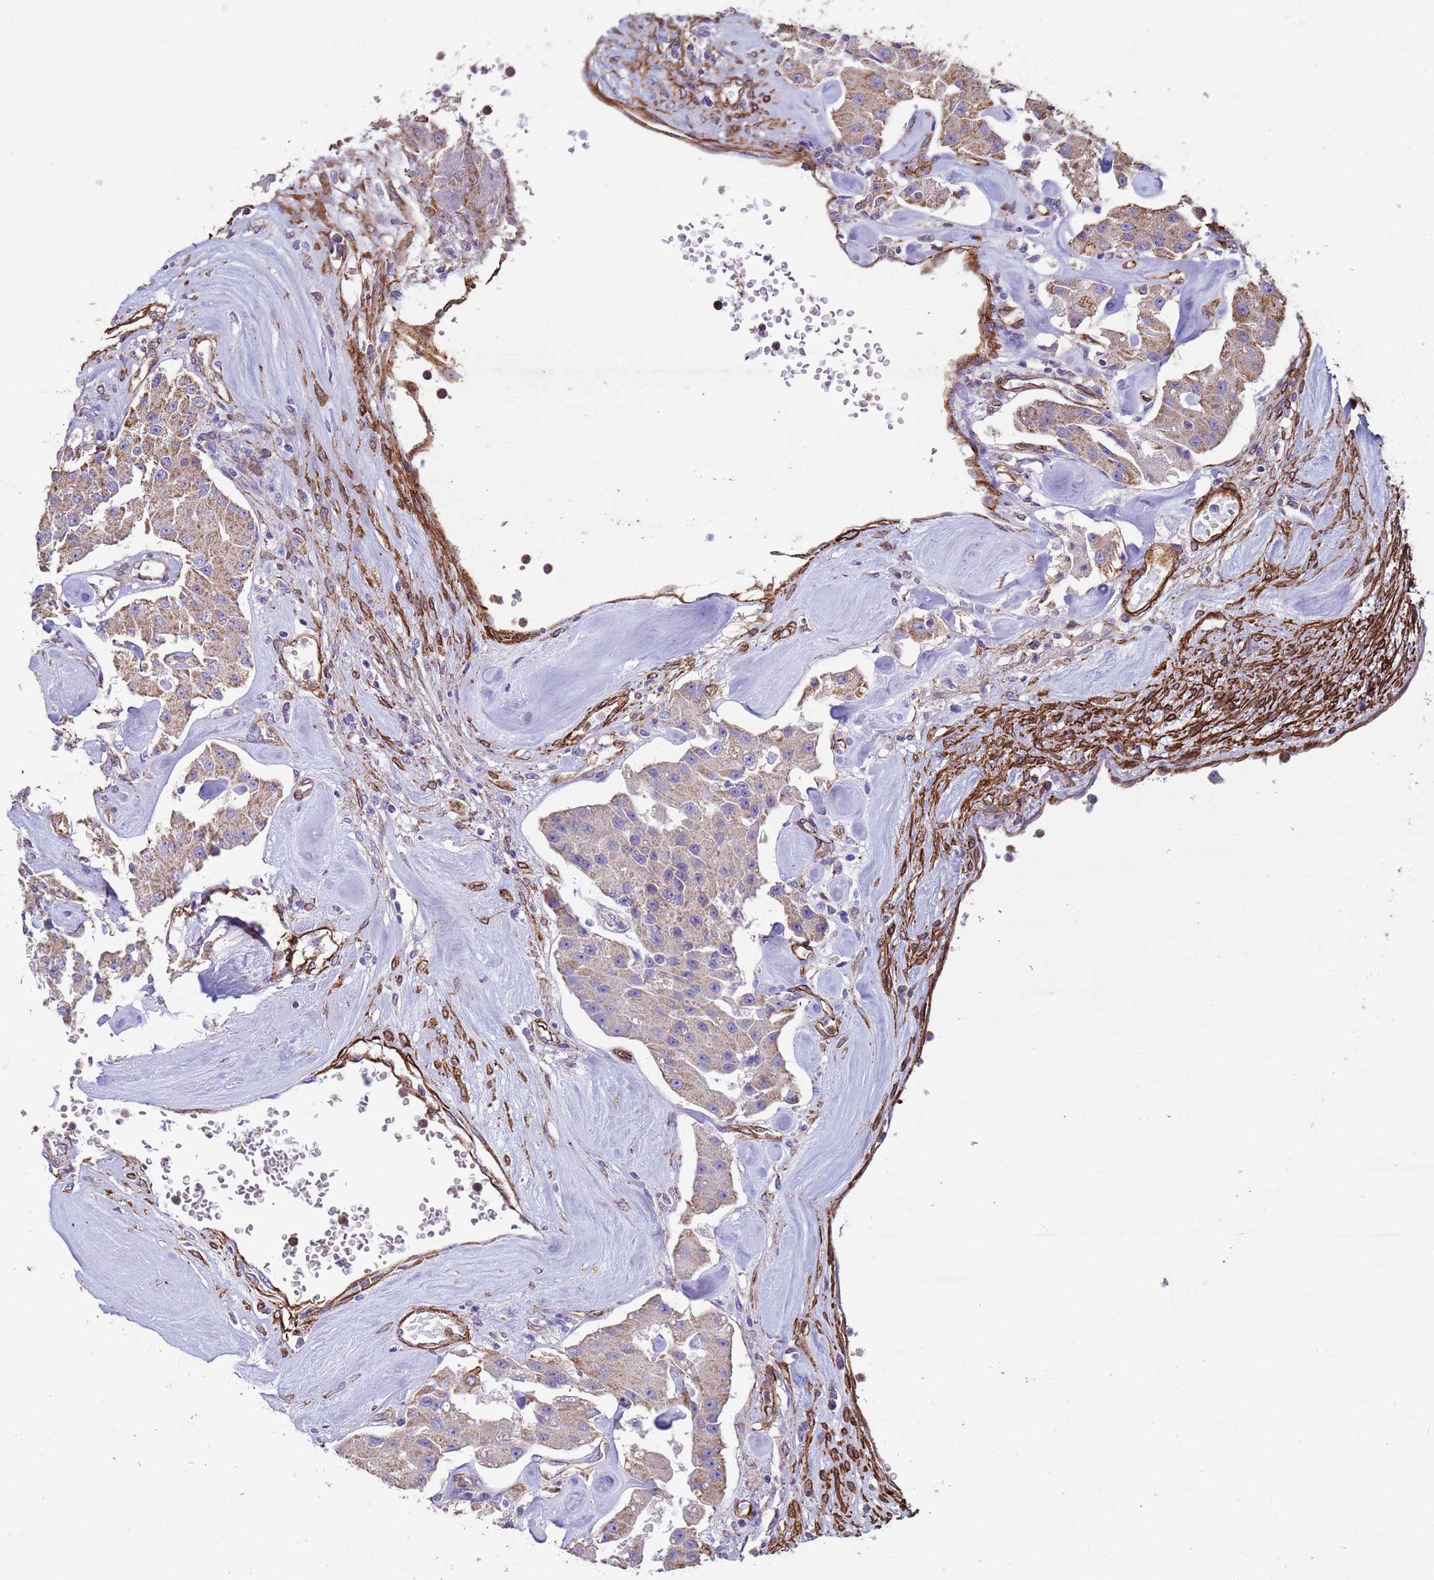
{"staining": {"intensity": "weak", "quantity": "25%-75%", "location": "cytoplasmic/membranous"}, "tissue": "carcinoid", "cell_type": "Tumor cells", "image_type": "cancer", "snomed": [{"axis": "morphology", "description": "Carcinoid, malignant, NOS"}, {"axis": "topography", "description": "Pancreas"}], "caption": "Immunohistochemical staining of human carcinoid reveals low levels of weak cytoplasmic/membranous staining in approximately 25%-75% of tumor cells.", "gene": "GASK1A", "patient": {"sex": "male", "age": 41}}